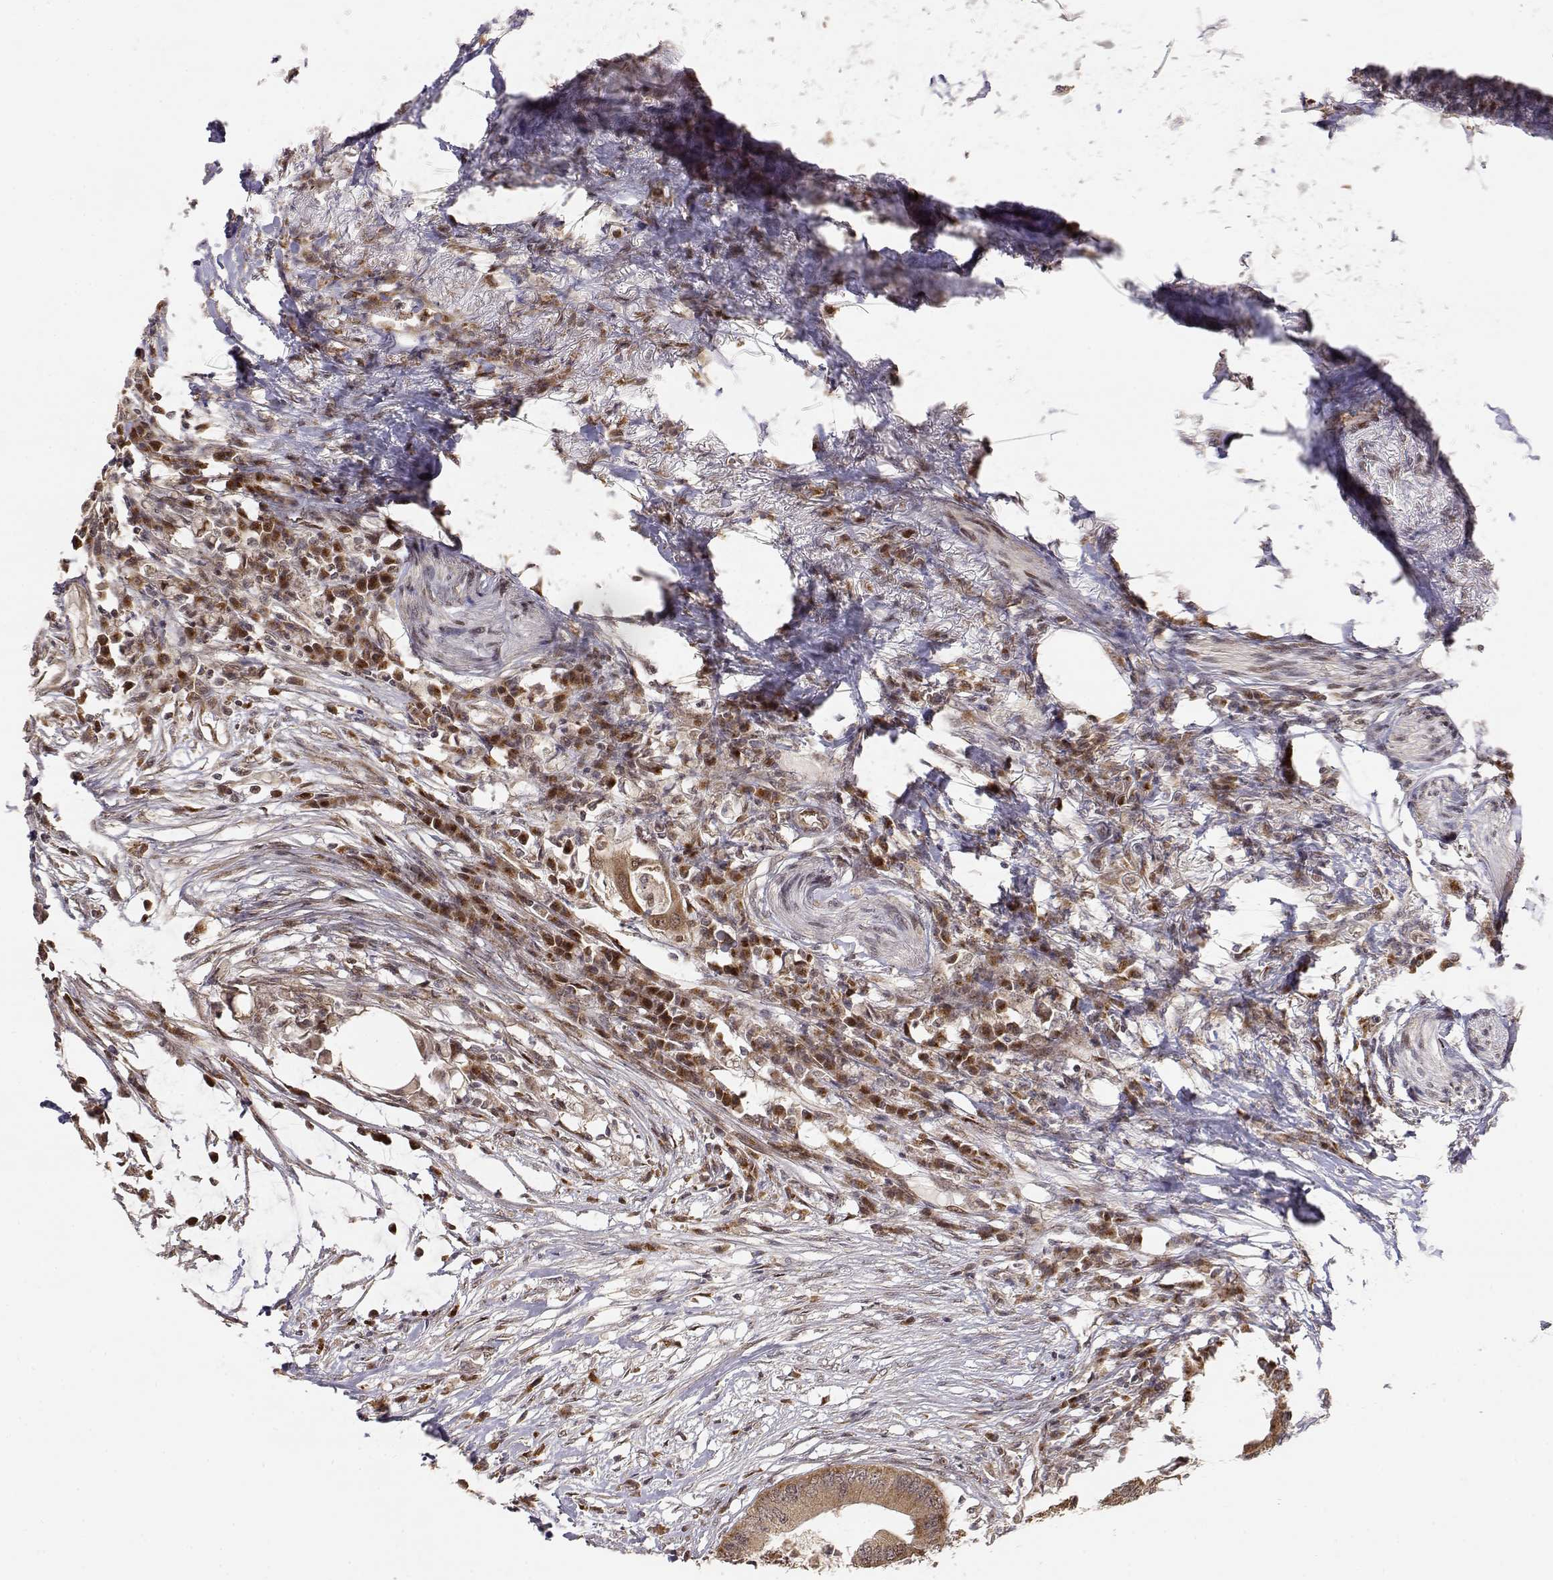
{"staining": {"intensity": "moderate", "quantity": ">75%", "location": "cytoplasmic/membranous"}, "tissue": "colorectal cancer", "cell_type": "Tumor cells", "image_type": "cancer", "snomed": [{"axis": "morphology", "description": "Adenocarcinoma, NOS"}, {"axis": "topography", "description": "Colon"}], "caption": "Immunohistochemistry (IHC) histopathology image of neoplastic tissue: human colorectal adenocarcinoma stained using immunohistochemistry (IHC) reveals medium levels of moderate protein expression localized specifically in the cytoplasmic/membranous of tumor cells, appearing as a cytoplasmic/membranous brown color.", "gene": "BRCA1", "patient": {"sex": "male", "age": 71}}